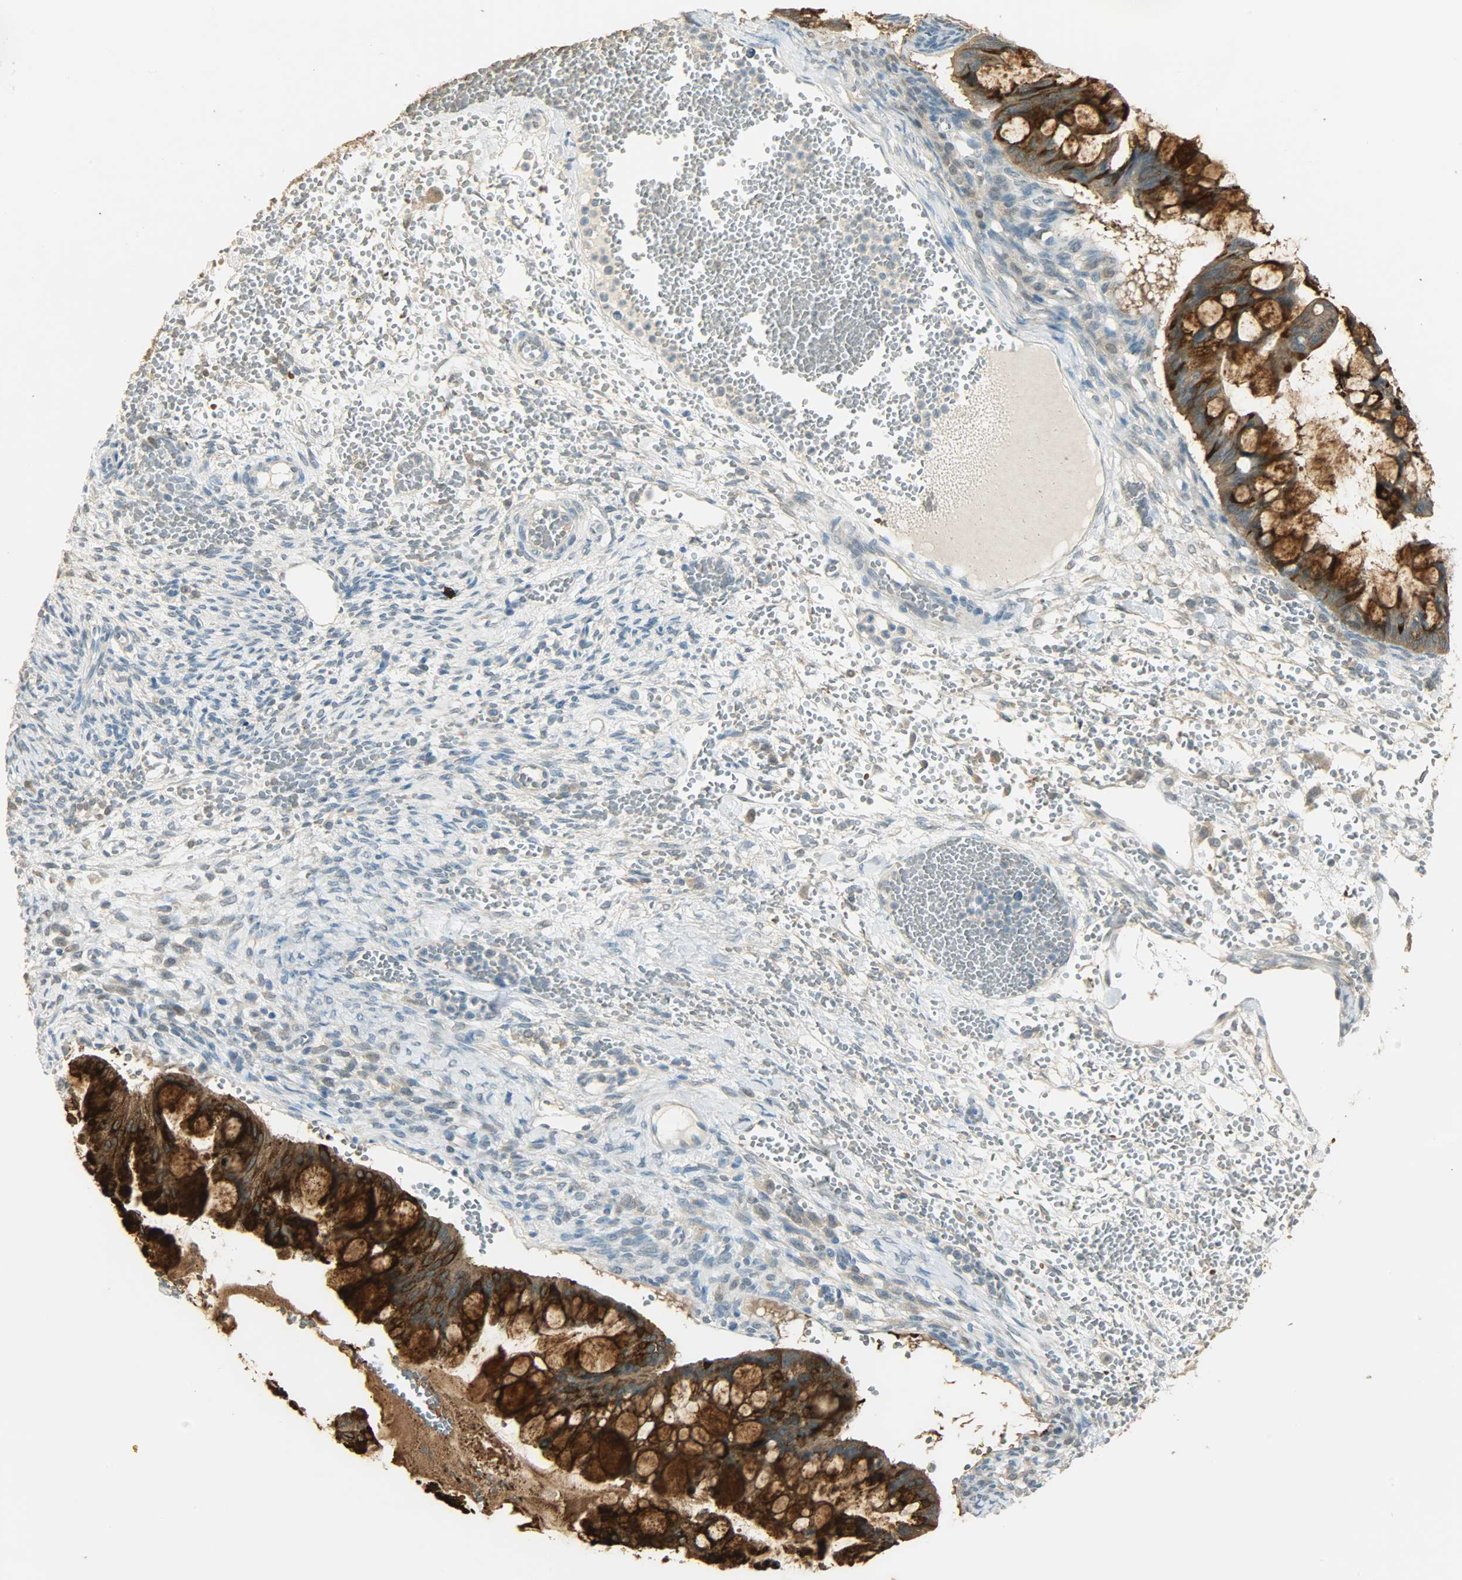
{"staining": {"intensity": "strong", "quantity": ">75%", "location": "cytoplasmic/membranous"}, "tissue": "ovarian cancer", "cell_type": "Tumor cells", "image_type": "cancer", "snomed": [{"axis": "morphology", "description": "Cystadenocarcinoma, mucinous, NOS"}, {"axis": "topography", "description": "Ovary"}], "caption": "DAB immunohistochemical staining of human ovarian cancer (mucinous cystadenocarcinoma) reveals strong cytoplasmic/membranous protein expression in about >75% of tumor cells. The staining was performed using DAB (3,3'-diaminobenzidine) to visualize the protein expression in brown, while the nuclei were stained in blue with hematoxylin (Magnification: 20x).", "gene": "PRMT5", "patient": {"sex": "female", "age": 73}}